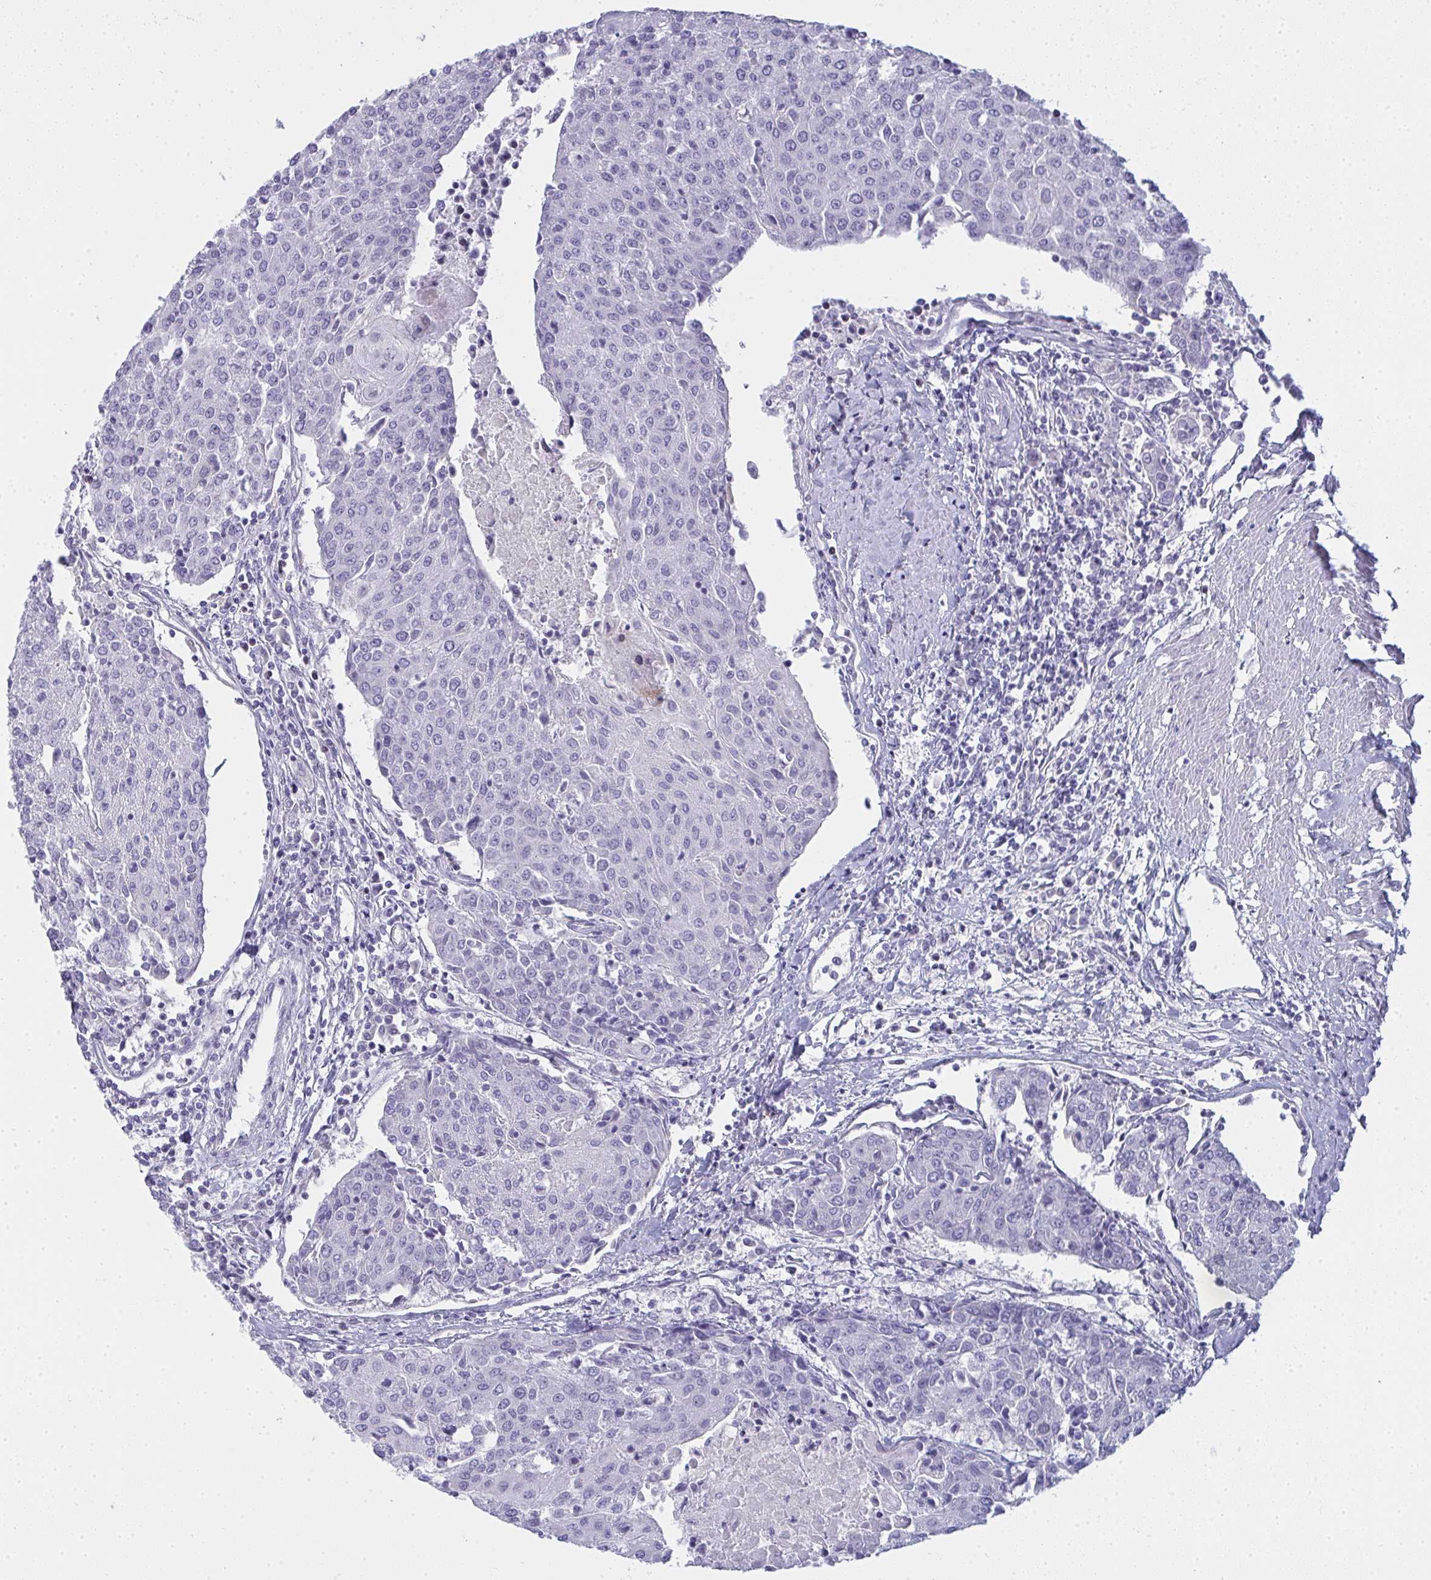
{"staining": {"intensity": "negative", "quantity": "none", "location": "none"}, "tissue": "urothelial cancer", "cell_type": "Tumor cells", "image_type": "cancer", "snomed": [{"axis": "morphology", "description": "Urothelial carcinoma, High grade"}, {"axis": "topography", "description": "Urinary bladder"}], "caption": "Urothelial cancer stained for a protein using immunohistochemistry displays no positivity tumor cells.", "gene": "ZNF182", "patient": {"sex": "female", "age": 85}}